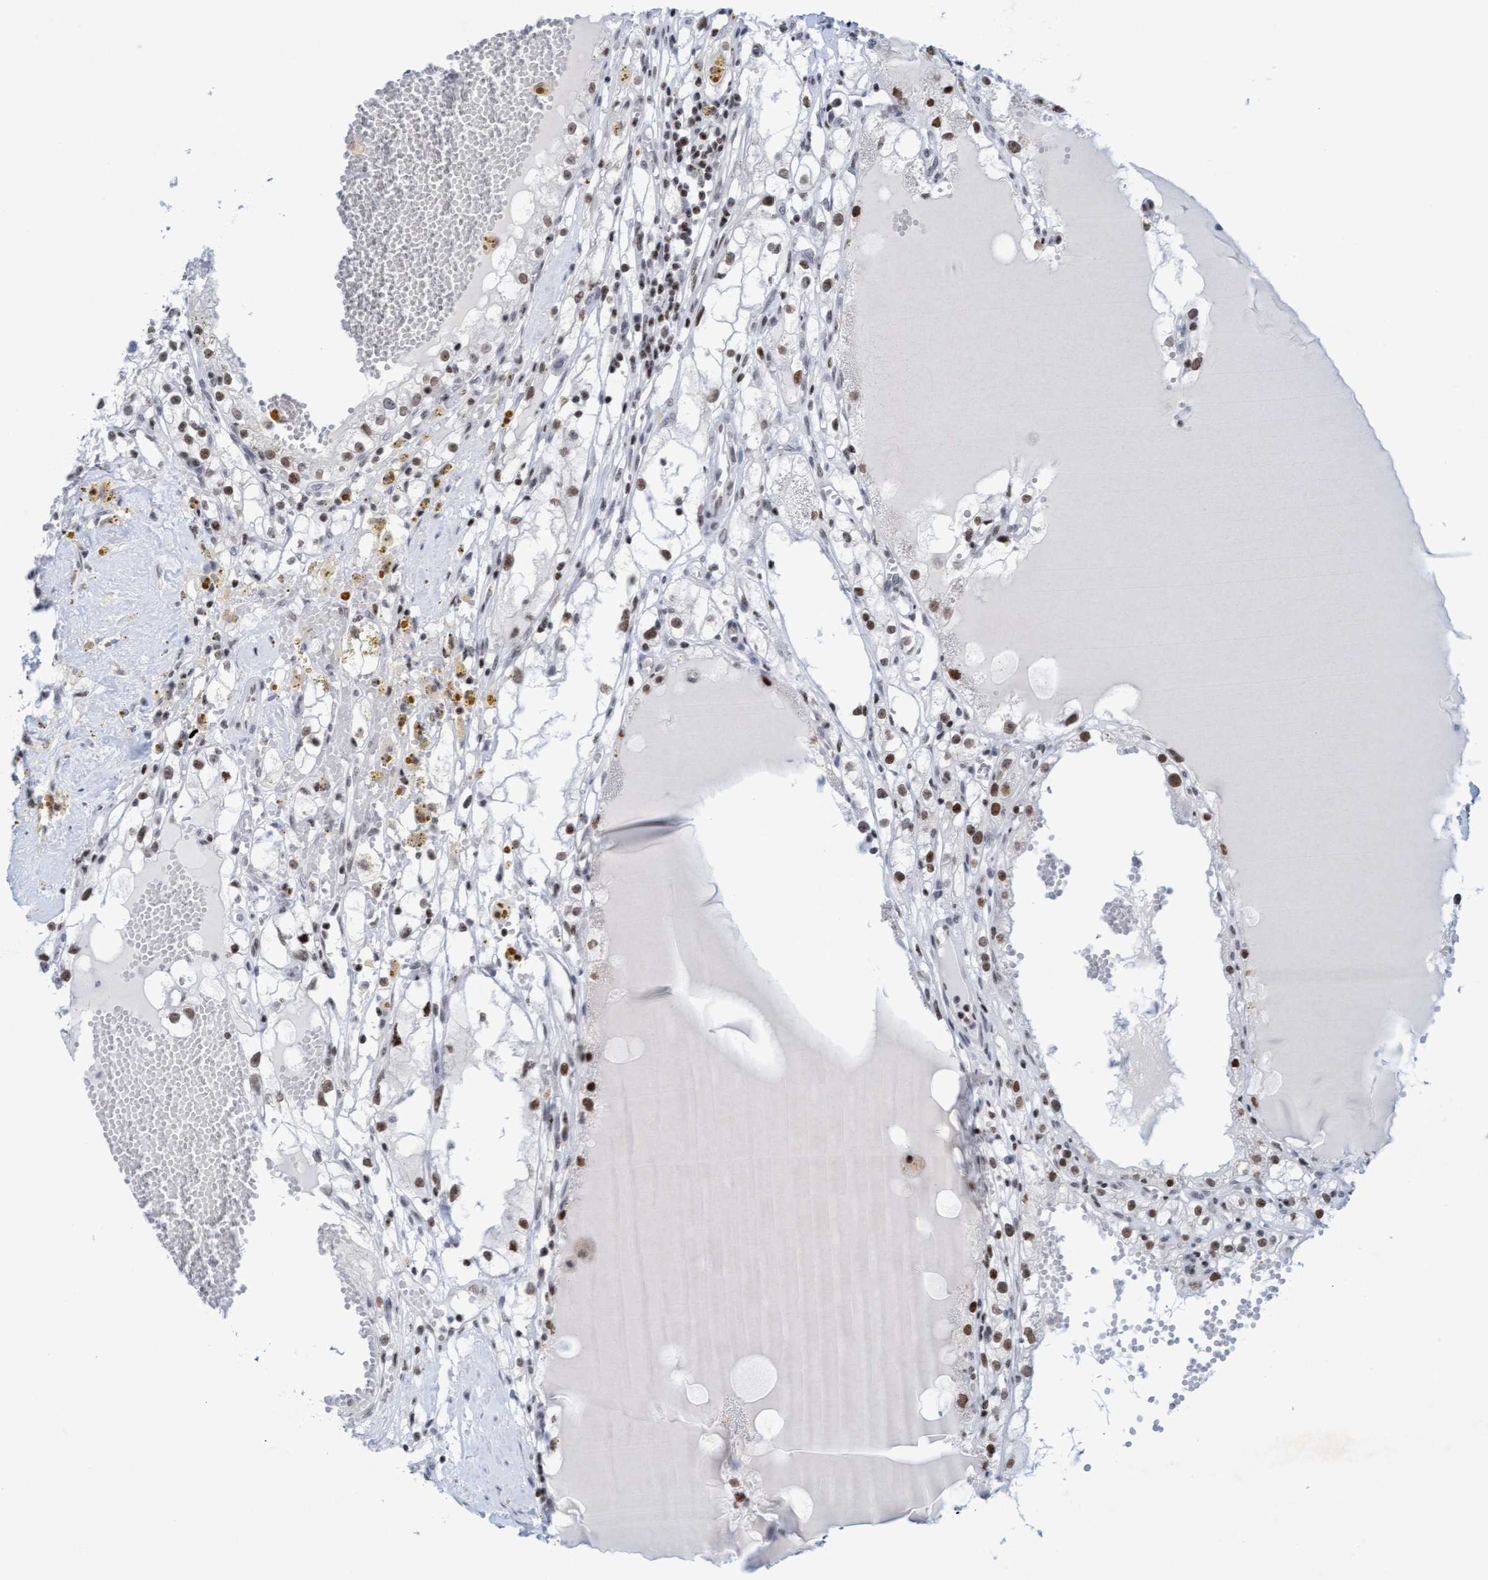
{"staining": {"intensity": "moderate", "quantity": ">75%", "location": "nuclear"}, "tissue": "renal cancer", "cell_type": "Tumor cells", "image_type": "cancer", "snomed": [{"axis": "morphology", "description": "Adenocarcinoma, NOS"}, {"axis": "topography", "description": "Kidney"}], "caption": "Moderate nuclear positivity for a protein is seen in approximately >75% of tumor cells of renal cancer using immunohistochemistry.", "gene": "GLRX2", "patient": {"sex": "male", "age": 56}}